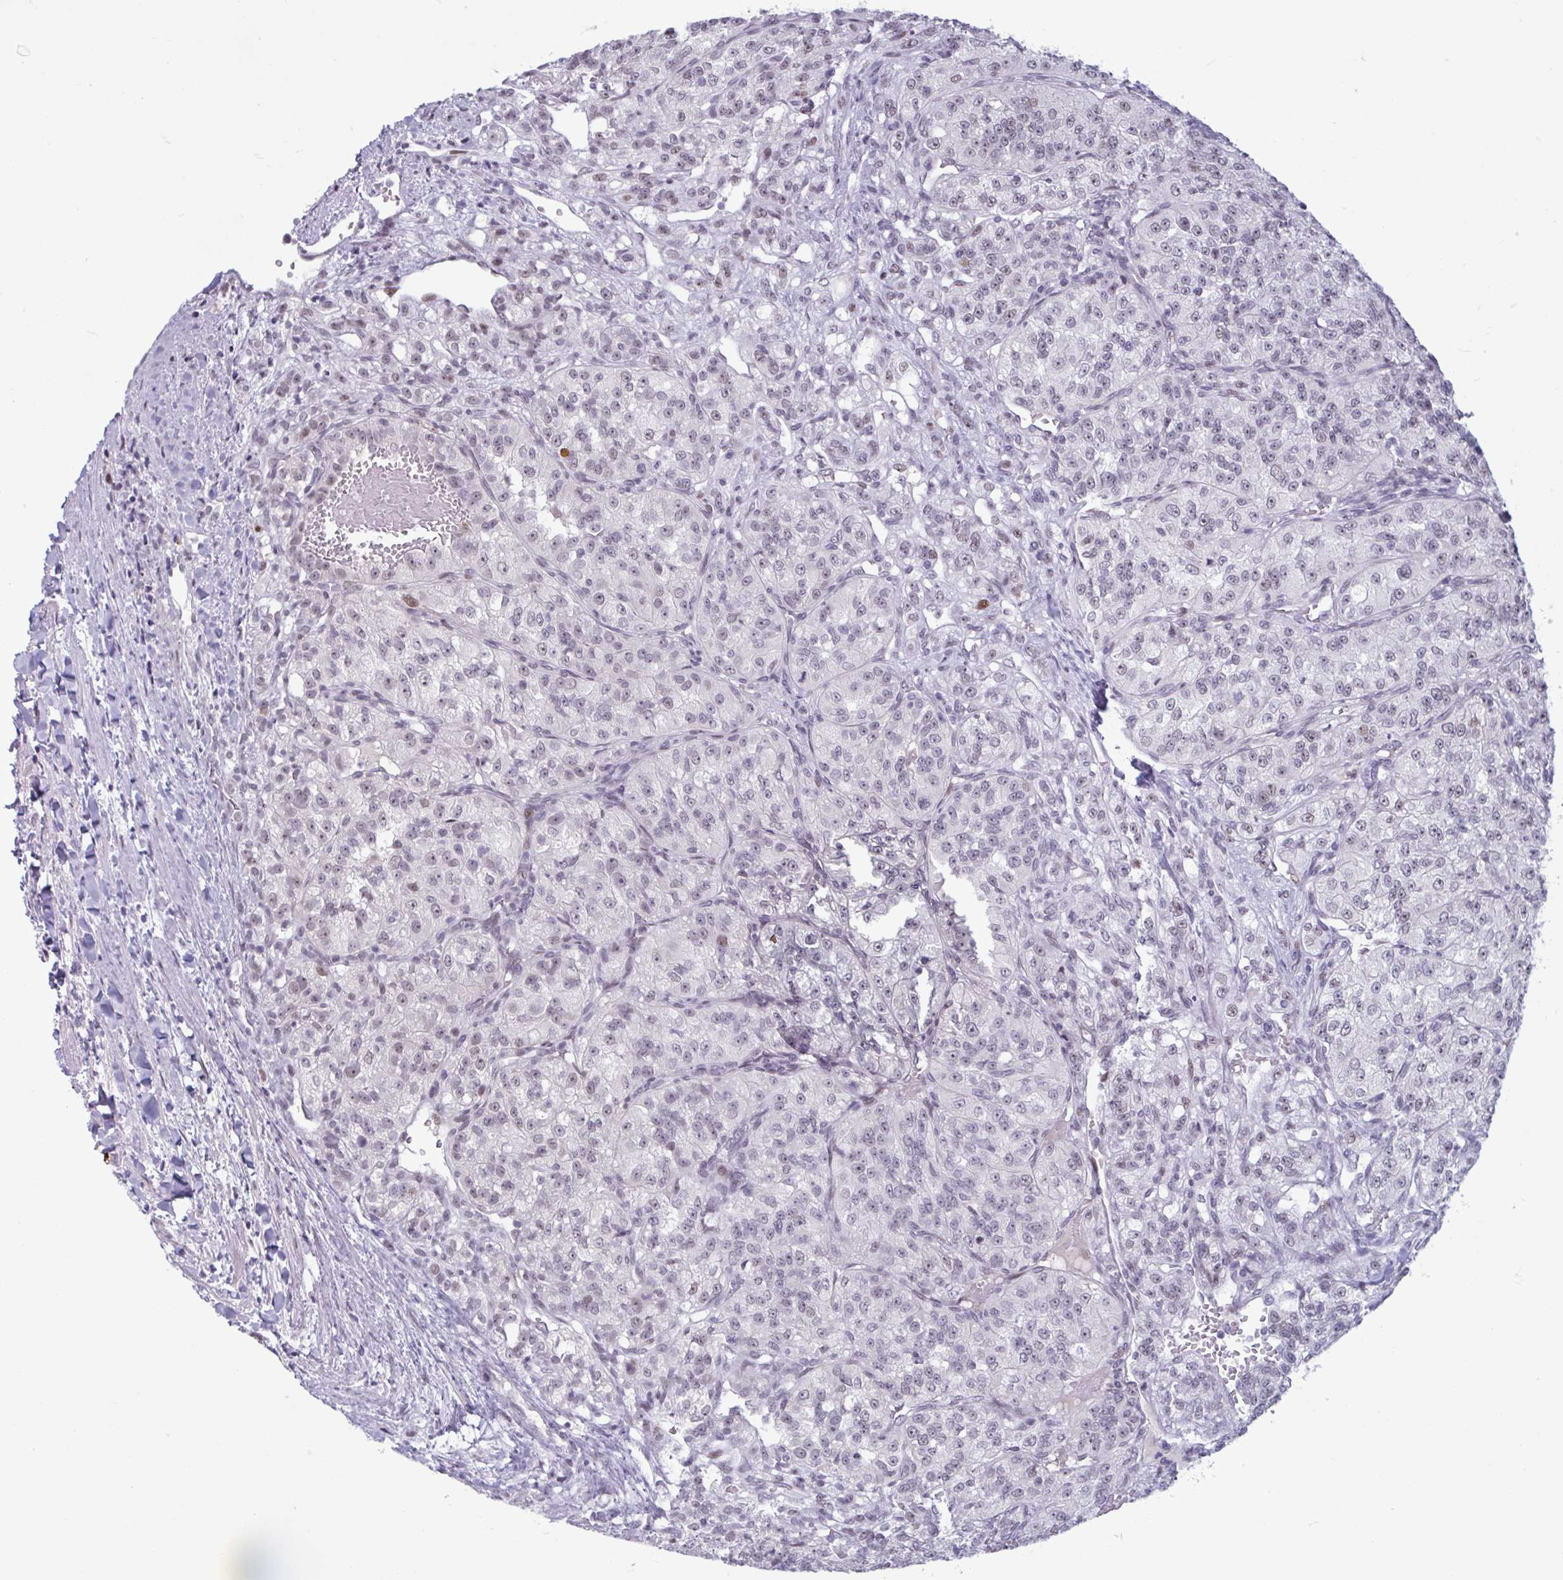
{"staining": {"intensity": "weak", "quantity": "25%-75%", "location": "nuclear"}, "tissue": "renal cancer", "cell_type": "Tumor cells", "image_type": "cancer", "snomed": [{"axis": "morphology", "description": "Adenocarcinoma, NOS"}, {"axis": "topography", "description": "Kidney"}], "caption": "Brown immunohistochemical staining in human adenocarcinoma (renal) shows weak nuclear expression in approximately 25%-75% of tumor cells. Immunohistochemistry (ihc) stains the protein in brown and the nuclei are stained blue.", "gene": "HSD17B6", "patient": {"sex": "female", "age": 63}}